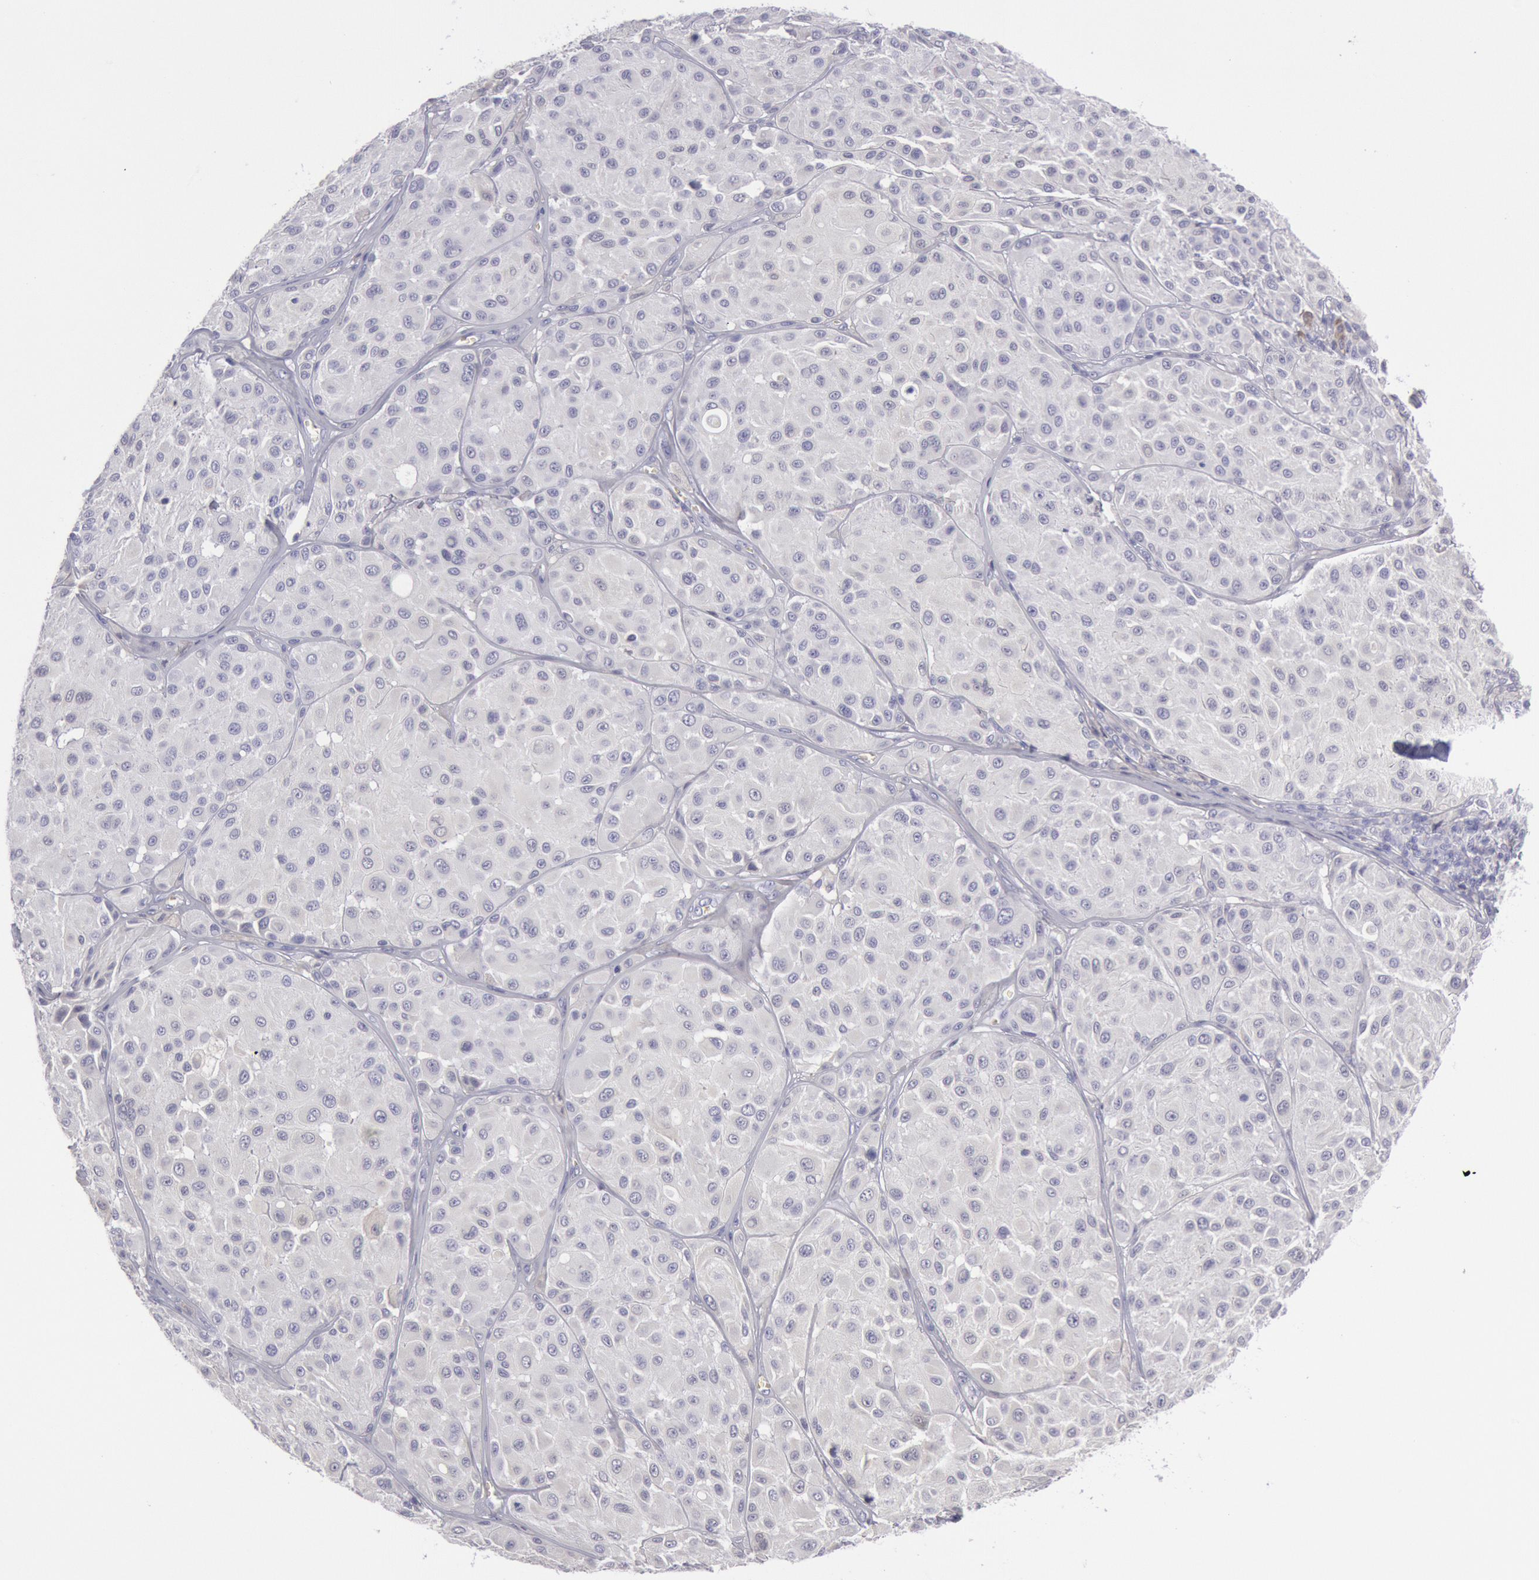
{"staining": {"intensity": "negative", "quantity": "none", "location": "none"}, "tissue": "melanoma", "cell_type": "Tumor cells", "image_type": "cancer", "snomed": [{"axis": "morphology", "description": "Malignant melanoma, NOS"}, {"axis": "topography", "description": "Skin"}], "caption": "This is an immunohistochemistry (IHC) photomicrograph of human melanoma. There is no expression in tumor cells.", "gene": "MYH7", "patient": {"sex": "male", "age": 36}}